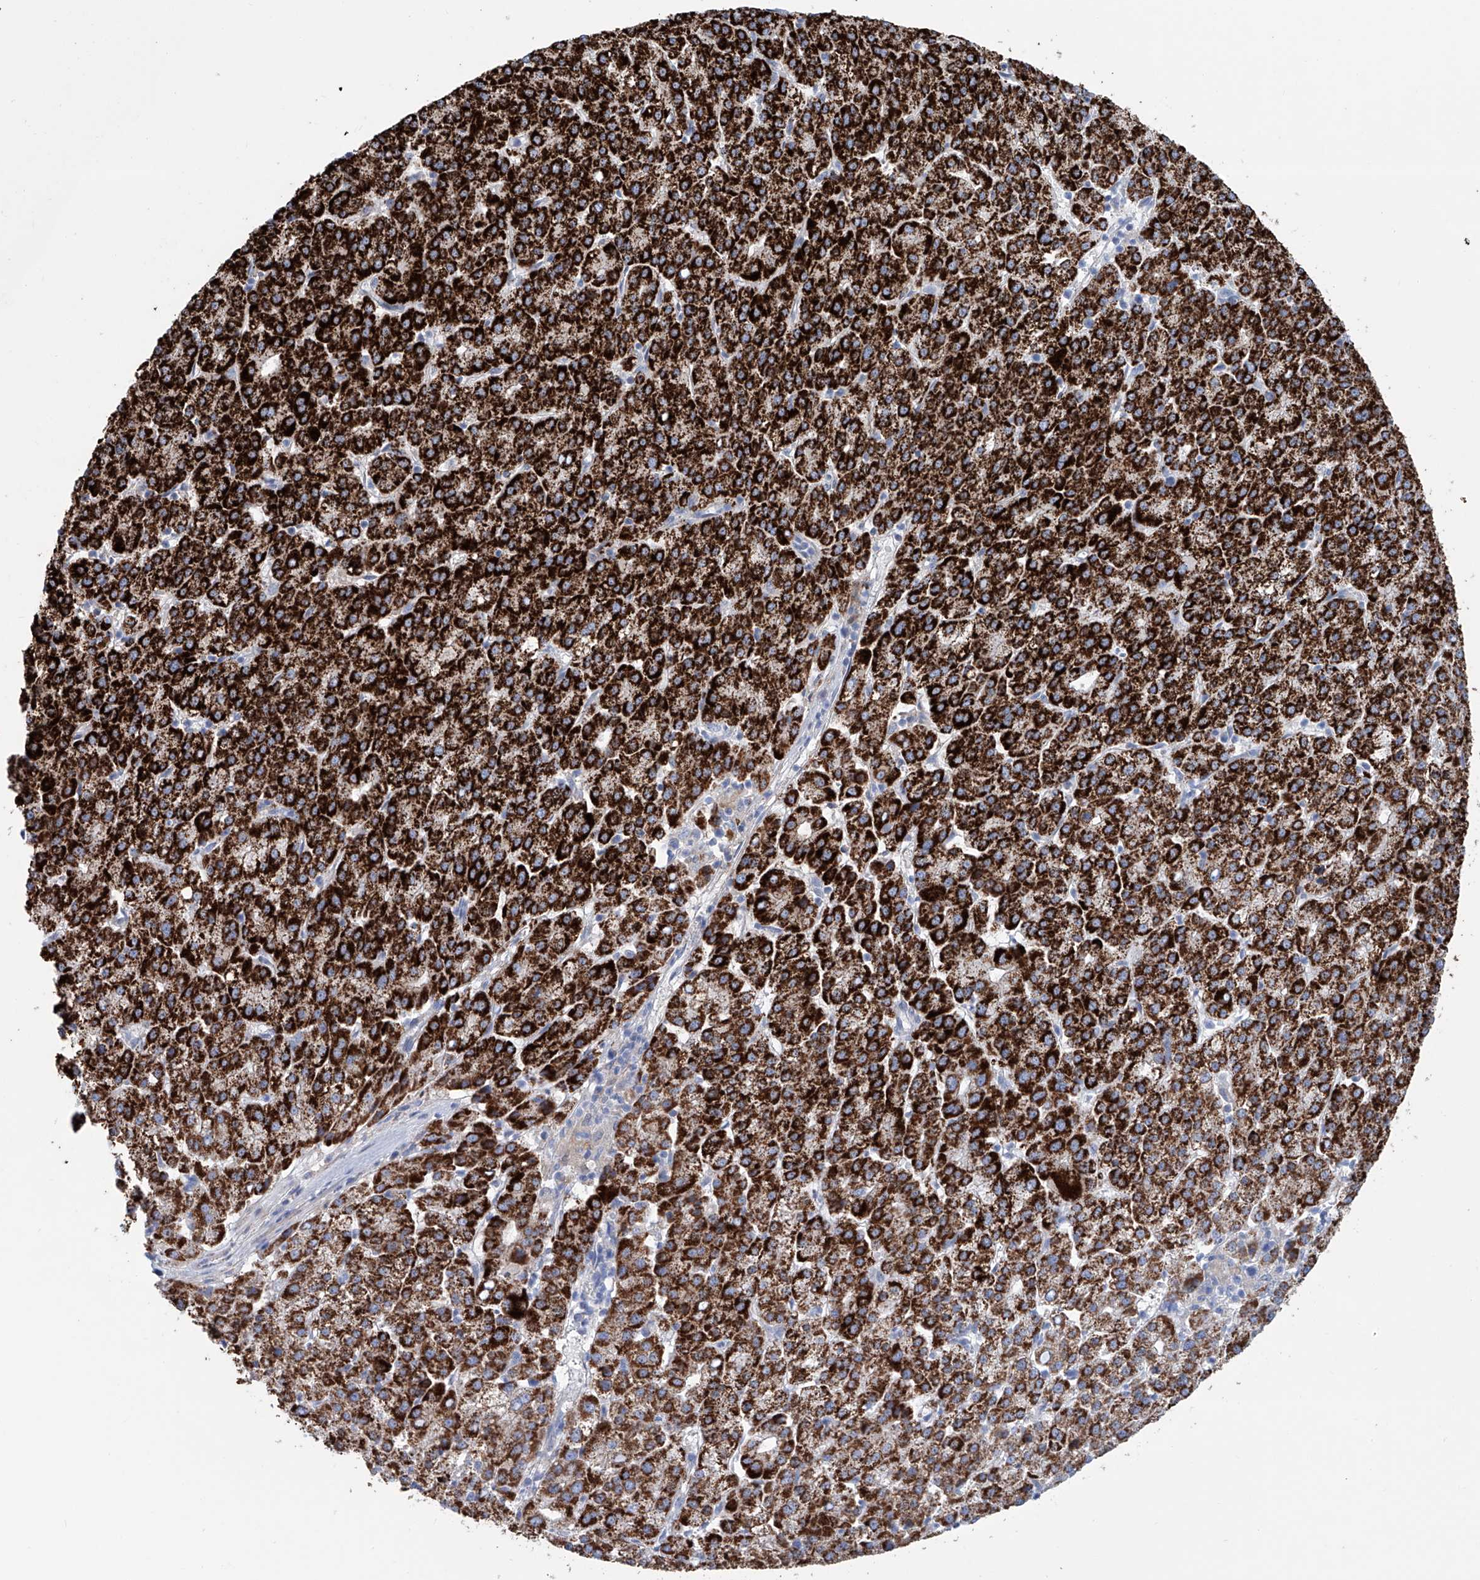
{"staining": {"intensity": "strong", "quantity": ">75%", "location": "cytoplasmic/membranous"}, "tissue": "liver cancer", "cell_type": "Tumor cells", "image_type": "cancer", "snomed": [{"axis": "morphology", "description": "Carcinoma, Hepatocellular, NOS"}, {"axis": "topography", "description": "Liver"}], "caption": "Immunohistochemical staining of liver cancer reveals high levels of strong cytoplasmic/membranous protein expression in approximately >75% of tumor cells.", "gene": "ALDH6A1", "patient": {"sex": "female", "age": 58}}